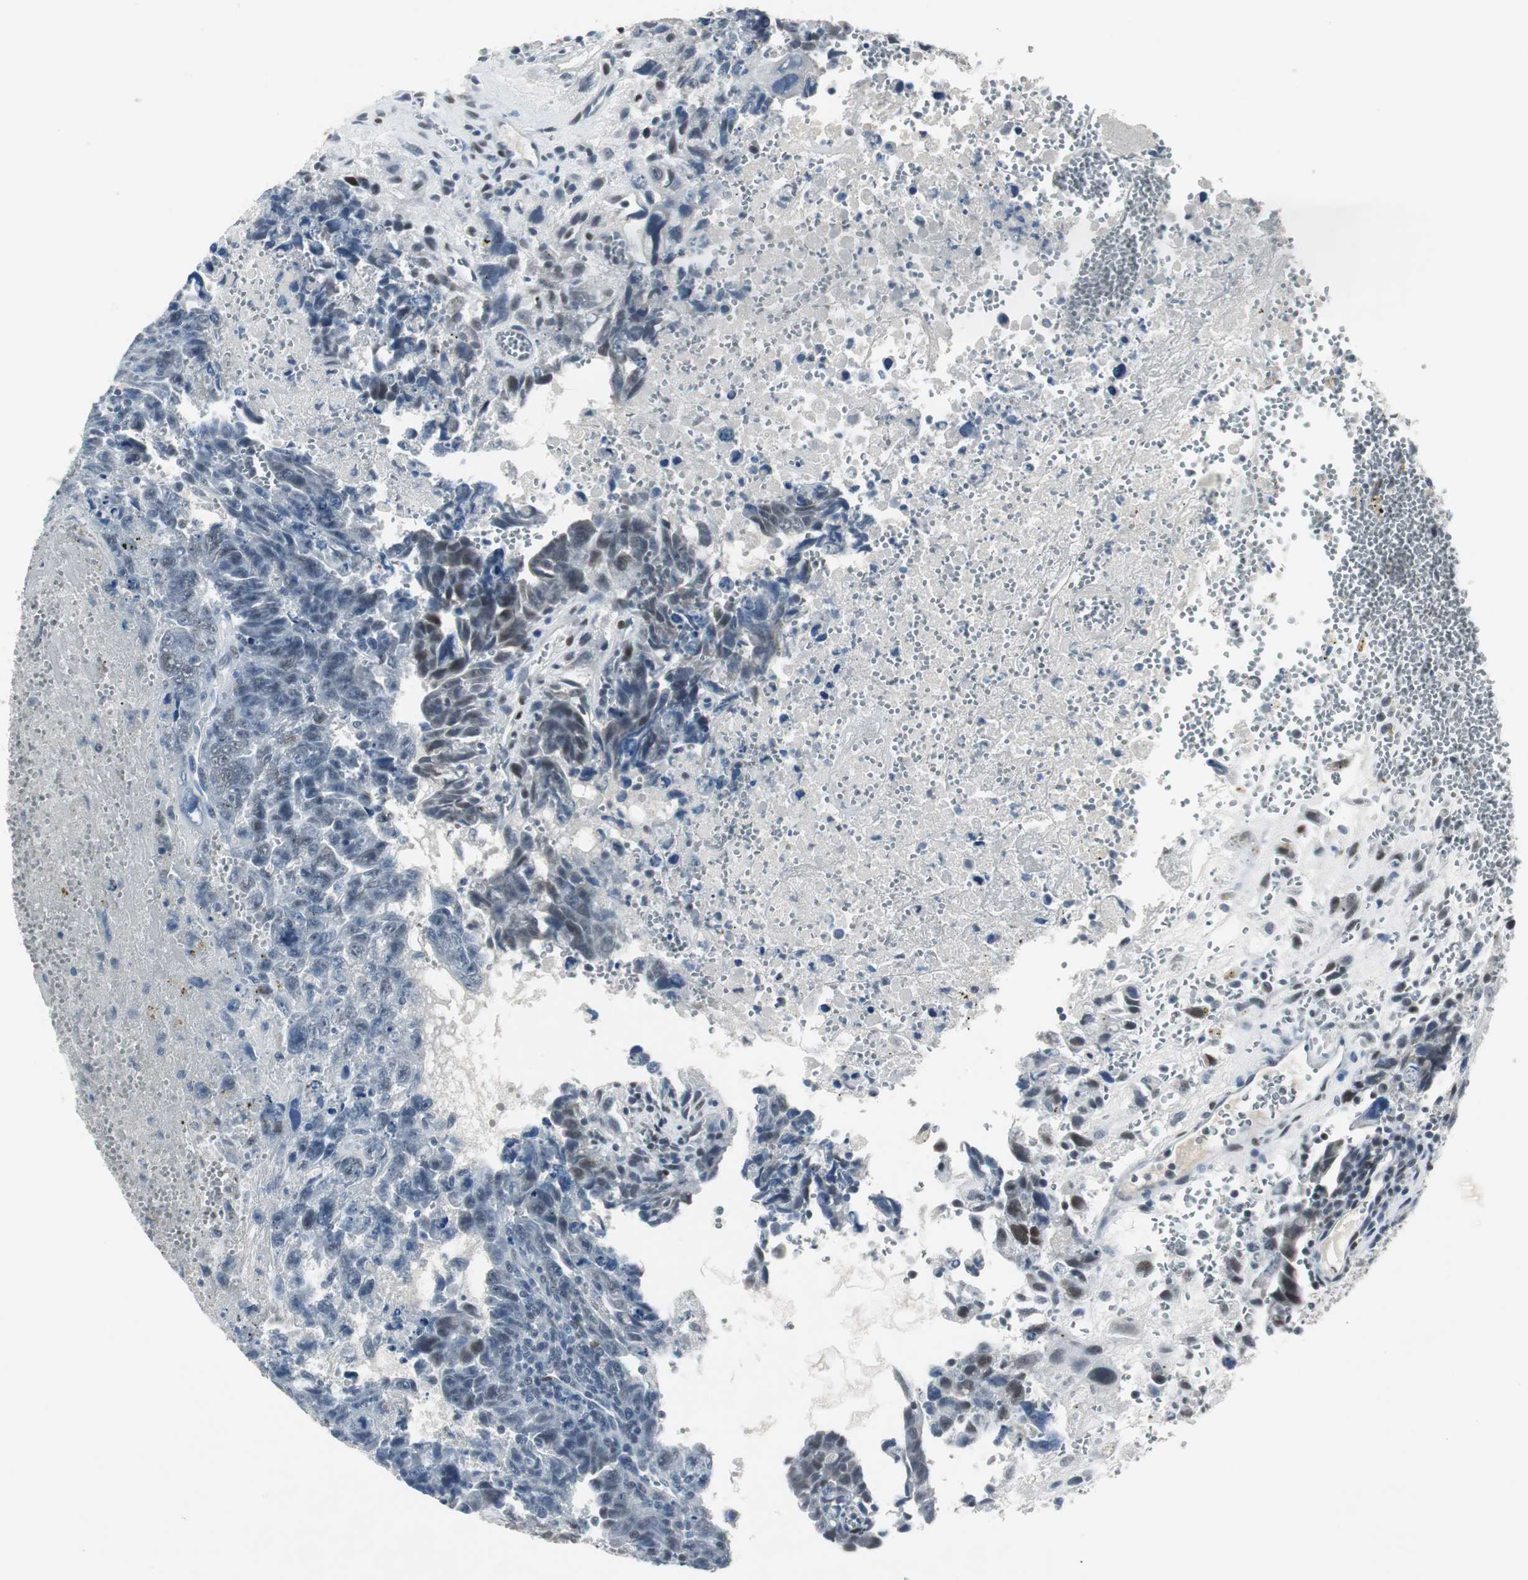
{"staining": {"intensity": "negative", "quantity": "none", "location": "none"}, "tissue": "testis cancer", "cell_type": "Tumor cells", "image_type": "cancer", "snomed": [{"axis": "morphology", "description": "Carcinoma, Embryonal, NOS"}, {"axis": "topography", "description": "Testis"}], "caption": "The IHC histopathology image has no significant positivity in tumor cells of testis cancer (embryonal carcinoma) tissue.", "gene": "ELK1", "patient": {"sex": "male", "age": 28}}